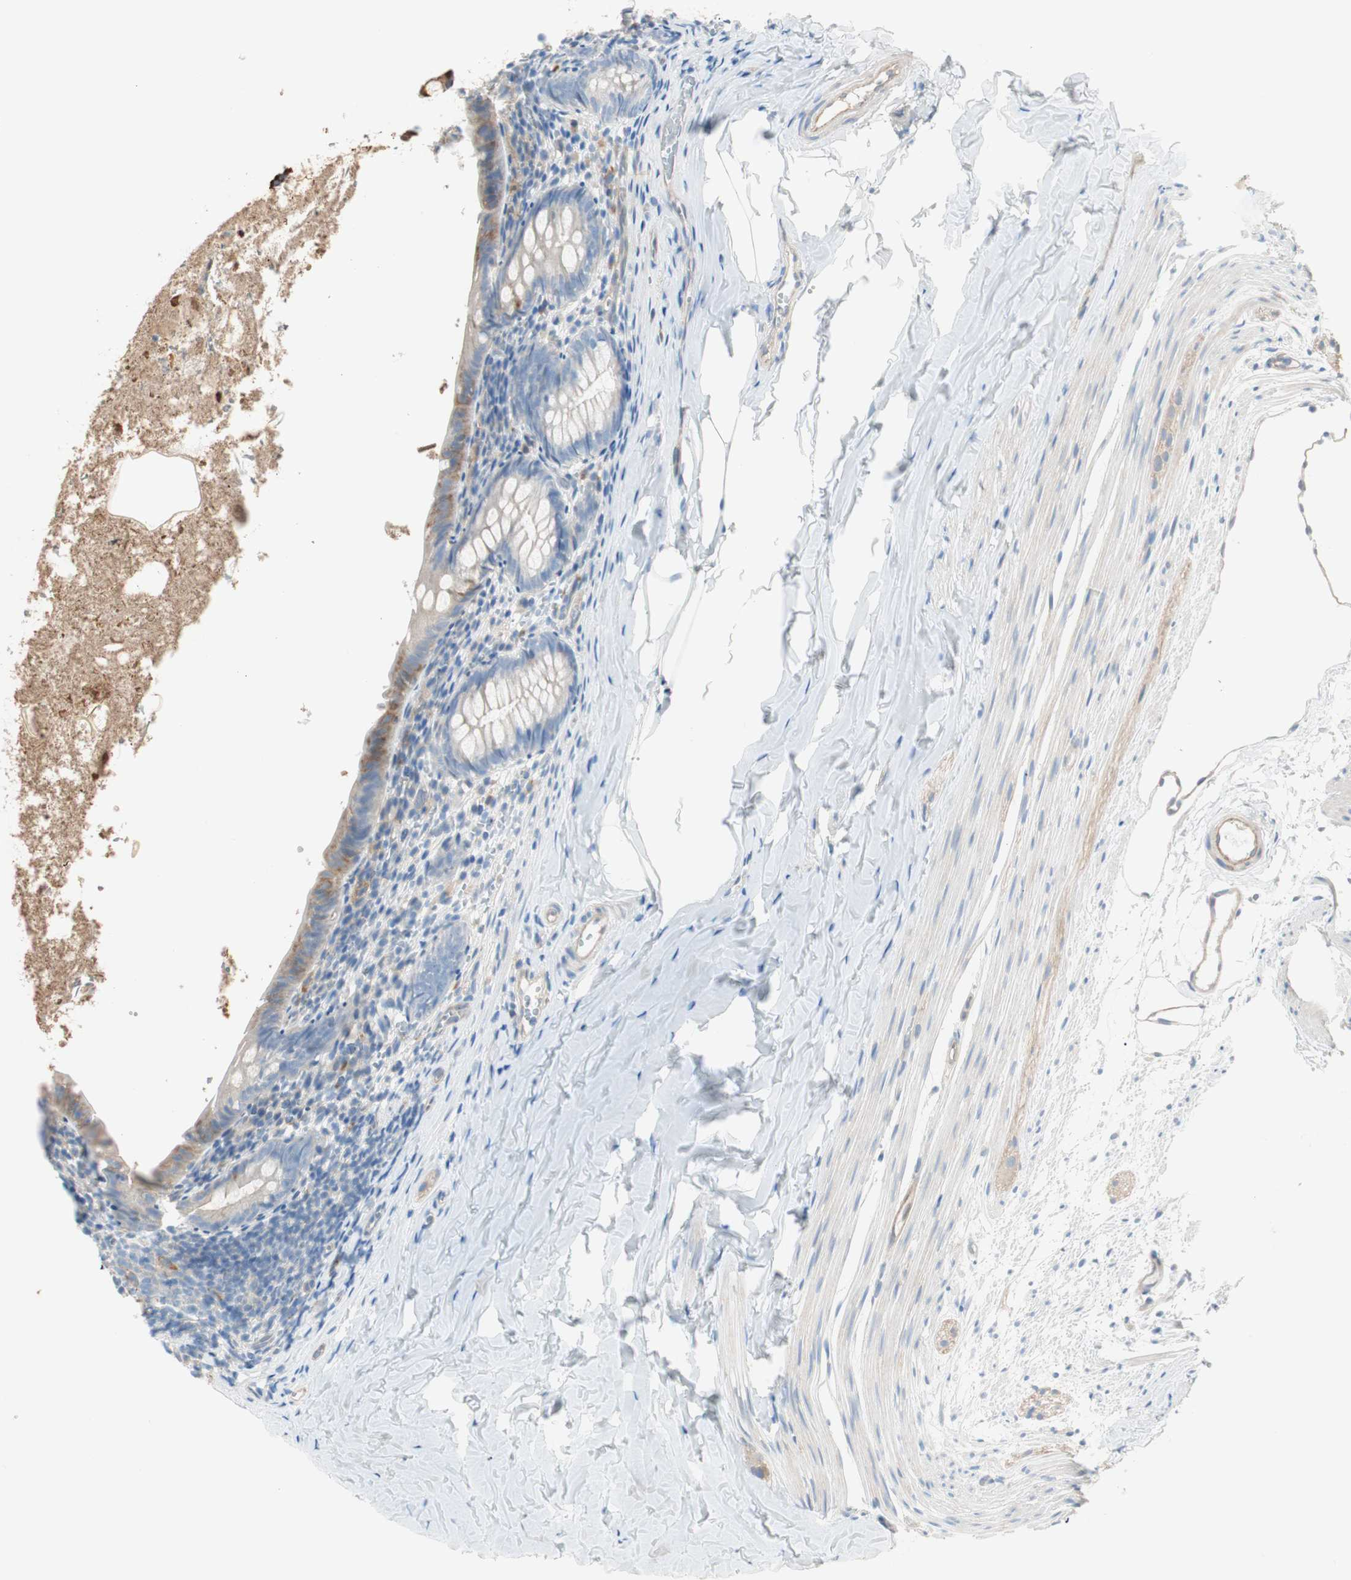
{"staining": {"intensity": "weak", "quantity": "<25%", "location": "cytoplasmic/membranous"}, "tissue": "appendix", "cell_type": "Glandular cells", "image_type": "normal", "snomed": [{"axis": "morphology", "description": "Normal tissue, NOS"}, {"axis": "topography", "description": "Appendix"}], "caption": "The image exhibits no staining of glandular cells in benign appendix.", "gene": "CDK3", "patient": {"sex": "female", "age": 10}}